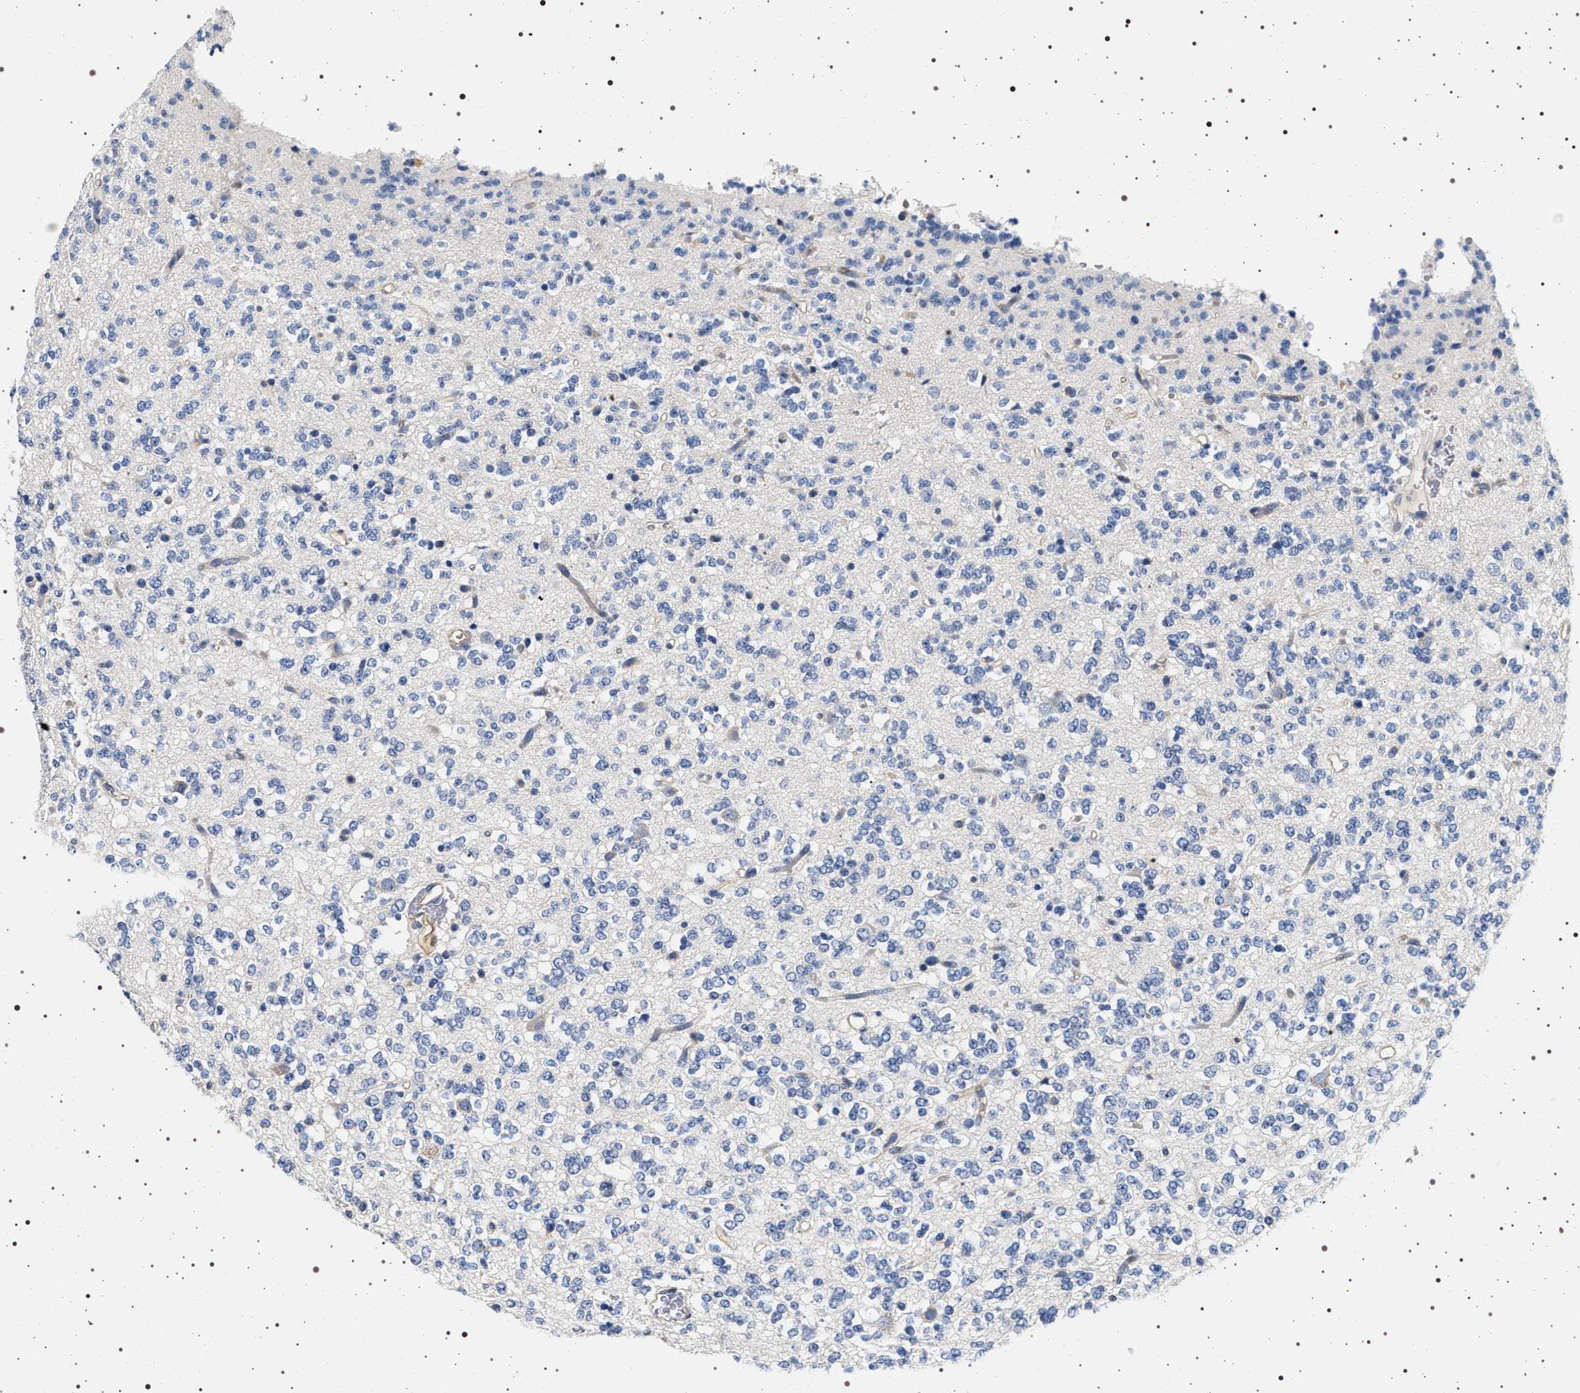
{"staining": {"intensity": "negative", "quantity": "none", "location": "none"}, "tissue": "glioma", "cell_type": "Tumor cells", "image_type": "cancer", "snomed": [{"axis": "morphology", "description": "Glioma, malignant, Low grade"}, {"axis": "topography", "description": "Brain"}], "caption": "The photomicrograph shows no staining of tumor cells in glioma.", "gene": "HSD17B1", "patient": {"sex": "male", "age": 38}}